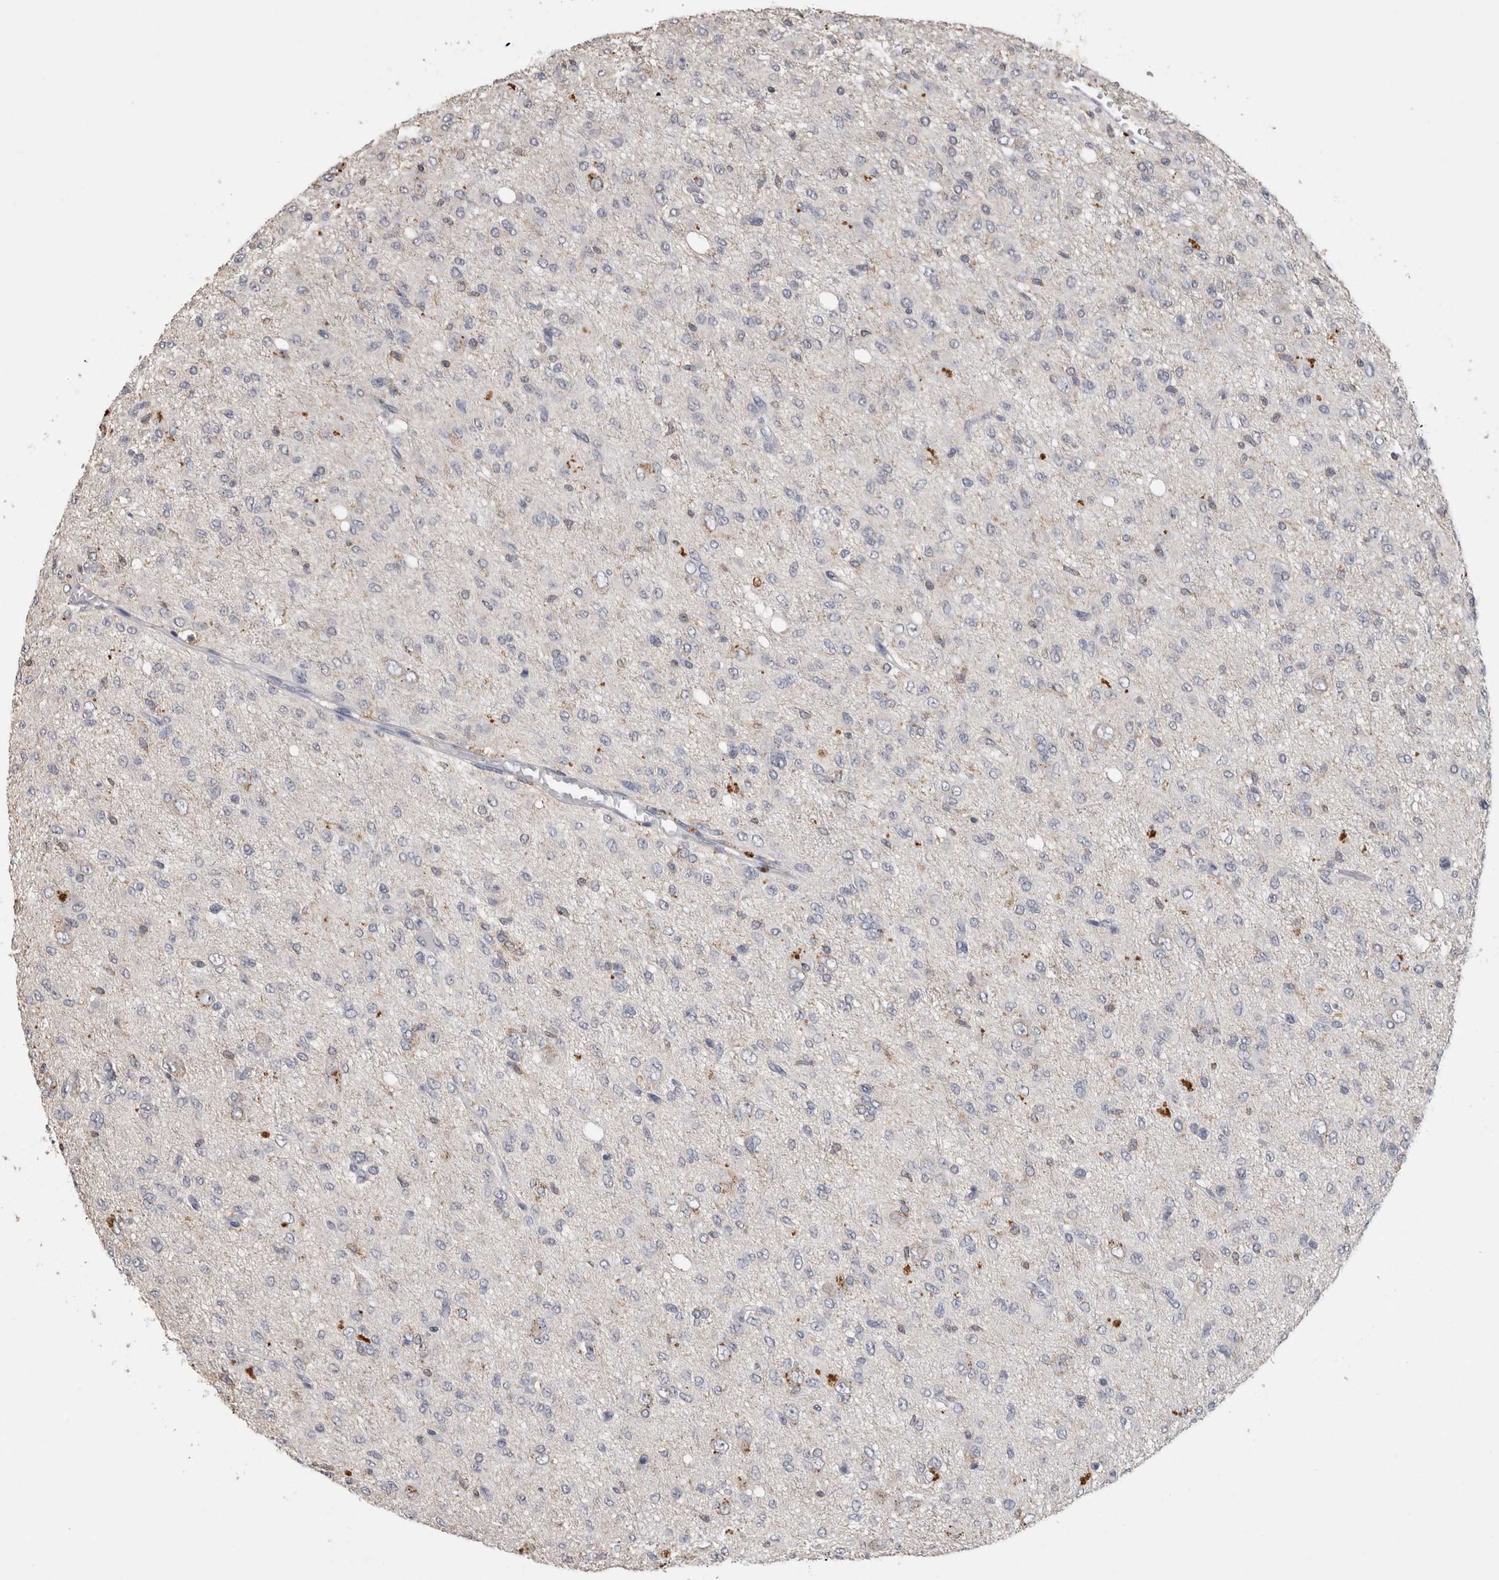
{"staining": {"intensity": "negative", "quantity": "none", "location": "none"}, "tissue": "glioma", "cell_type": "Tumor cells", "image_type": "cancer", "snomed": [{"axis": "morphology", "description": "Glioma, malignant, High grade"}, {"axis": "topography", "description": "Brain"}], "caption": "Human glioma stained for a protein using immunohistochemistry (IHC) exhibits no staining in tumor cells.", "gene": "CNTFR", "patient": {"sex": "female", "age": 59}}